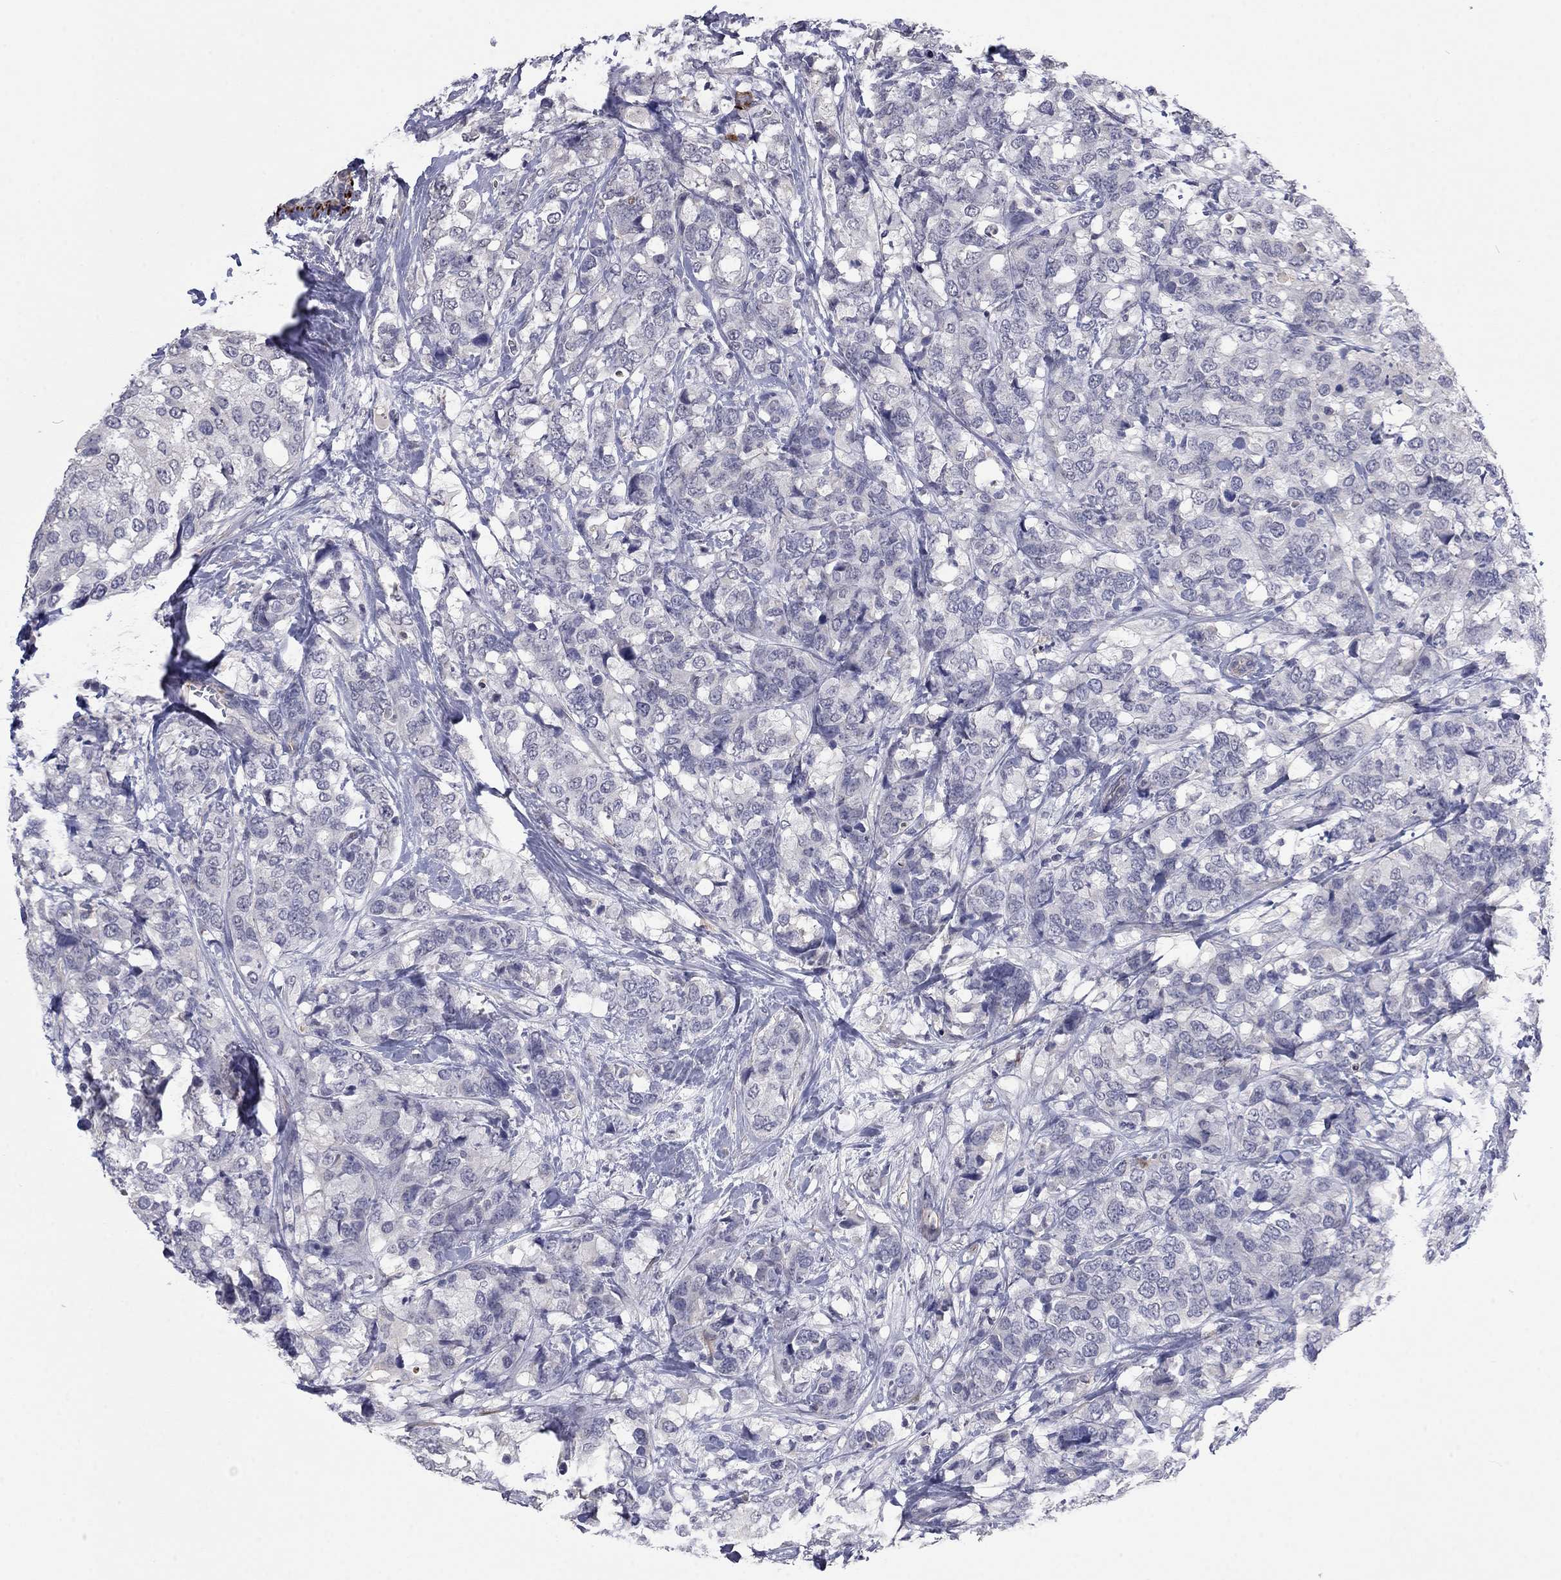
{"staining": {"intensity": "negative", "quantity": "none", "location": "none"}, "tissue": "breast cancer", "cell_type": "Tumor cells", "image_type": "cancer", "snomed": [{"axis": "morphology", "description": "Lobular carcinoma"}, {"axis": "topography", "description": "Breast"}], "caption": "The micrograph exhibits no staining of tumor cells in breast lobular carcinoma.", "gene": "IP6K3", "patient": {"sex": "female", "age": 59}}